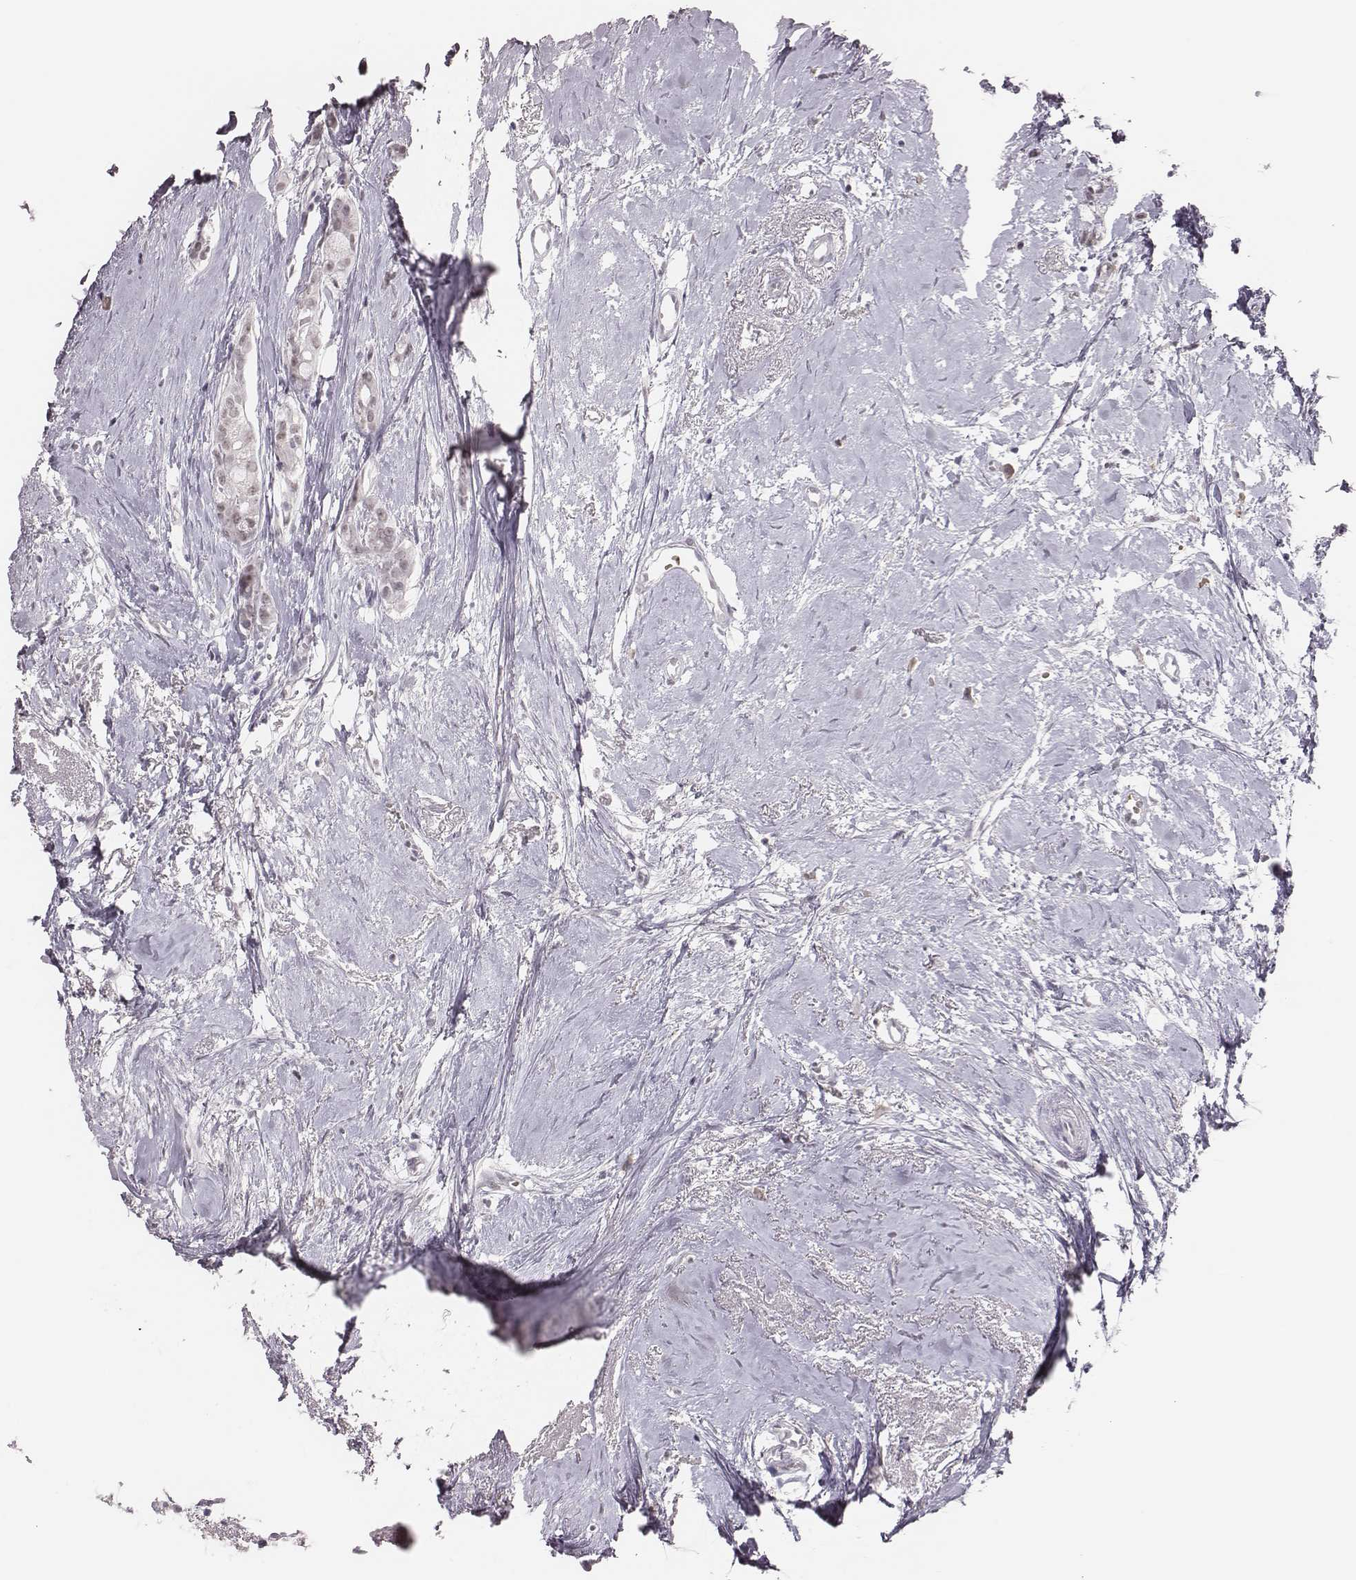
{"staining": {"intensity": "negative", "quantity": "none", "location": "none"}, "tissue": "breast cancer", "cell_type": "Tumor cells", "image_type": "cancer", "snomed": [{"axis": "morphology", "description": "Duct carcinoma"}, {"axis": "topography", "description": "Breast"}], "caption": "High power microscopy micrograph of an immunohistochemistry histopathology image of breast intraductal carcinoma, revealing no significant positivity in tumor cells. The staining is performed using DAB brown chromogen with nuclei counter-stained in using hematoxylin.", "gene": "PBK", "patient": {"sex": "female", "age": 40}}